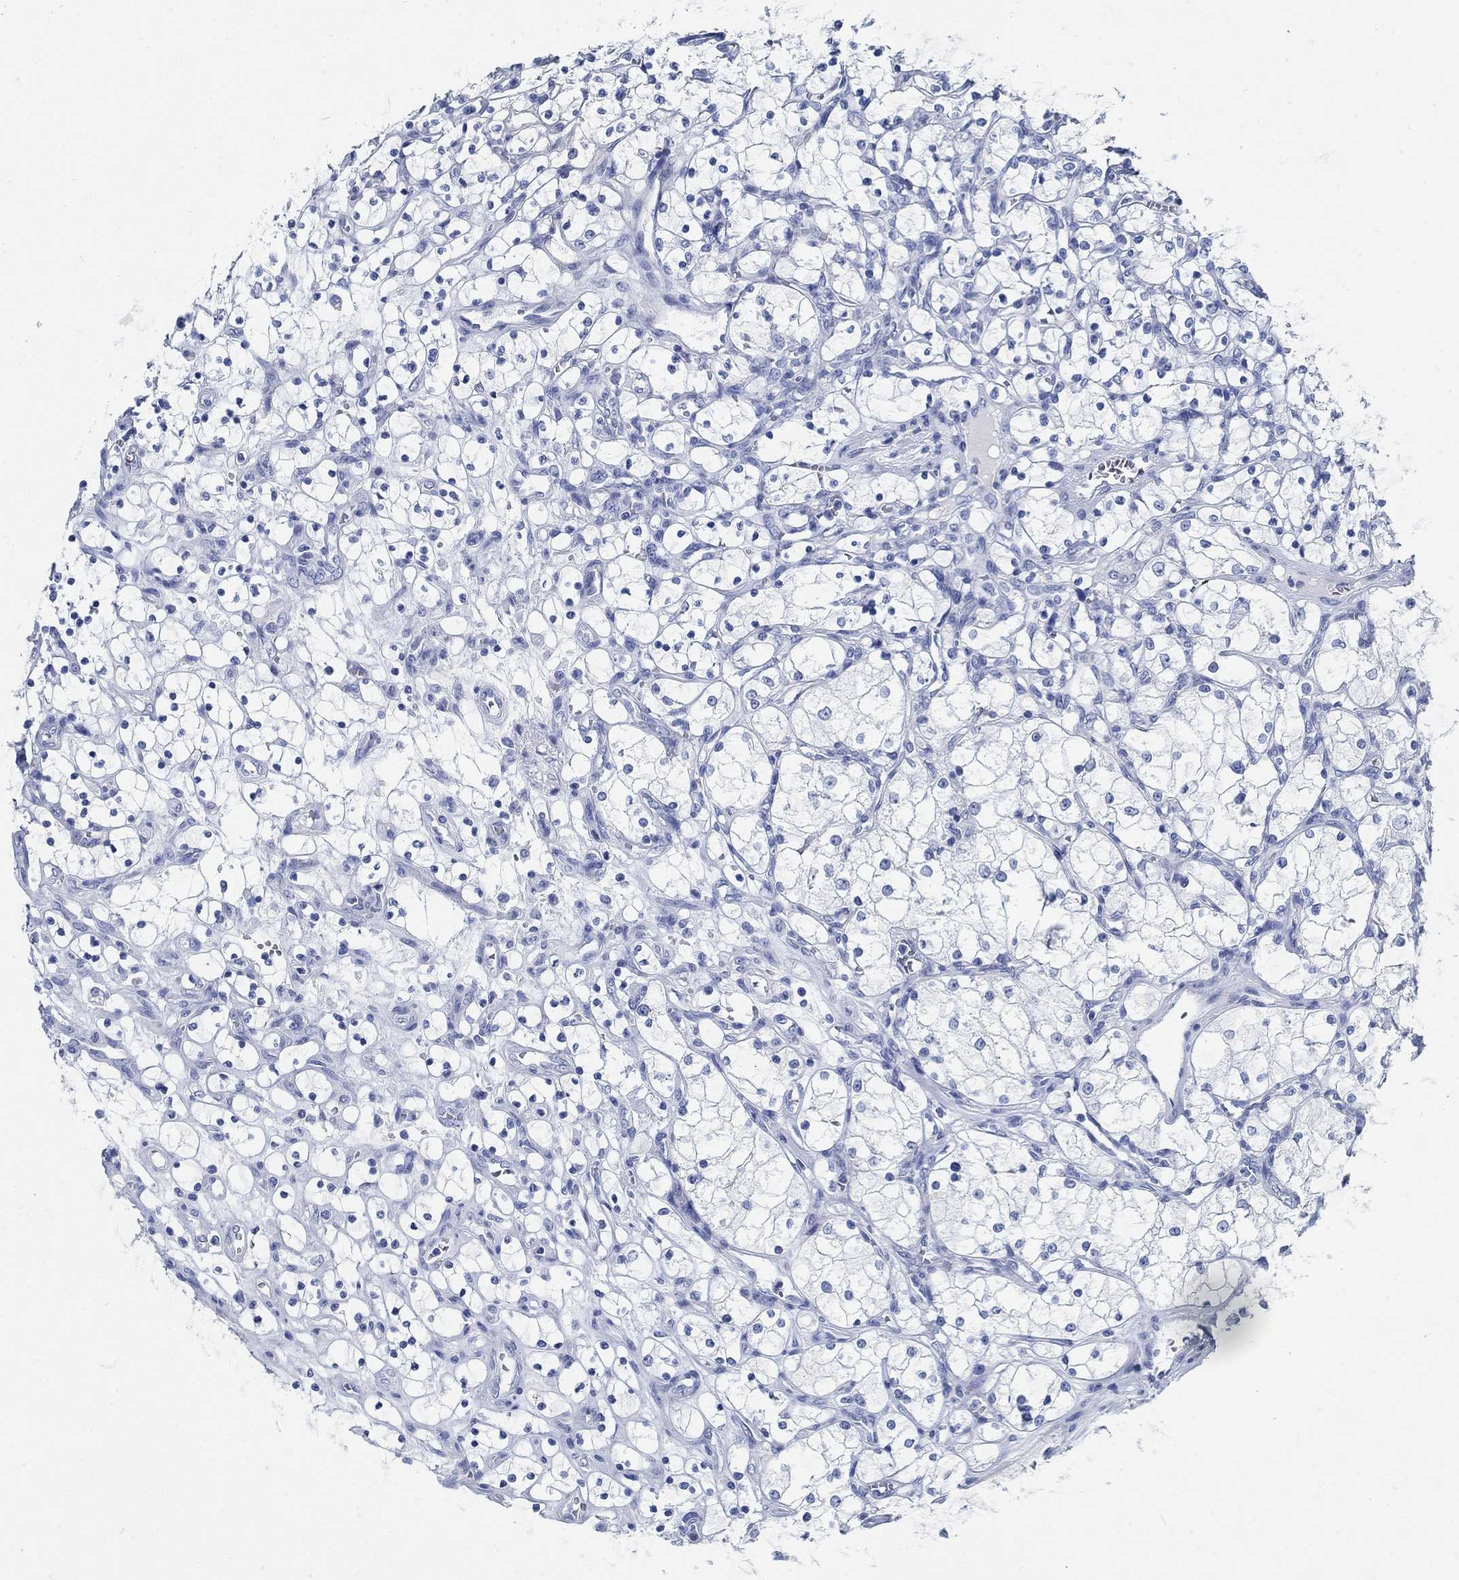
{"staining": {"intensity": "negative", "quantity": "none", "location": "none"}, "tissue": "renal cancer", "cell_type": "Tumor cells", "image_type": "cancer", "snomed": [{"axis": "morphology", "description": "Adenocarcinoma, NOS"}, {"axis": "topography", "description": "Kidney"}], "caption": "Tumor cells are negative for brown protein staining in renal adenocarcinoma.", "gene": "SLC45A1", "patient": {"sex": "female", "age": 69}}